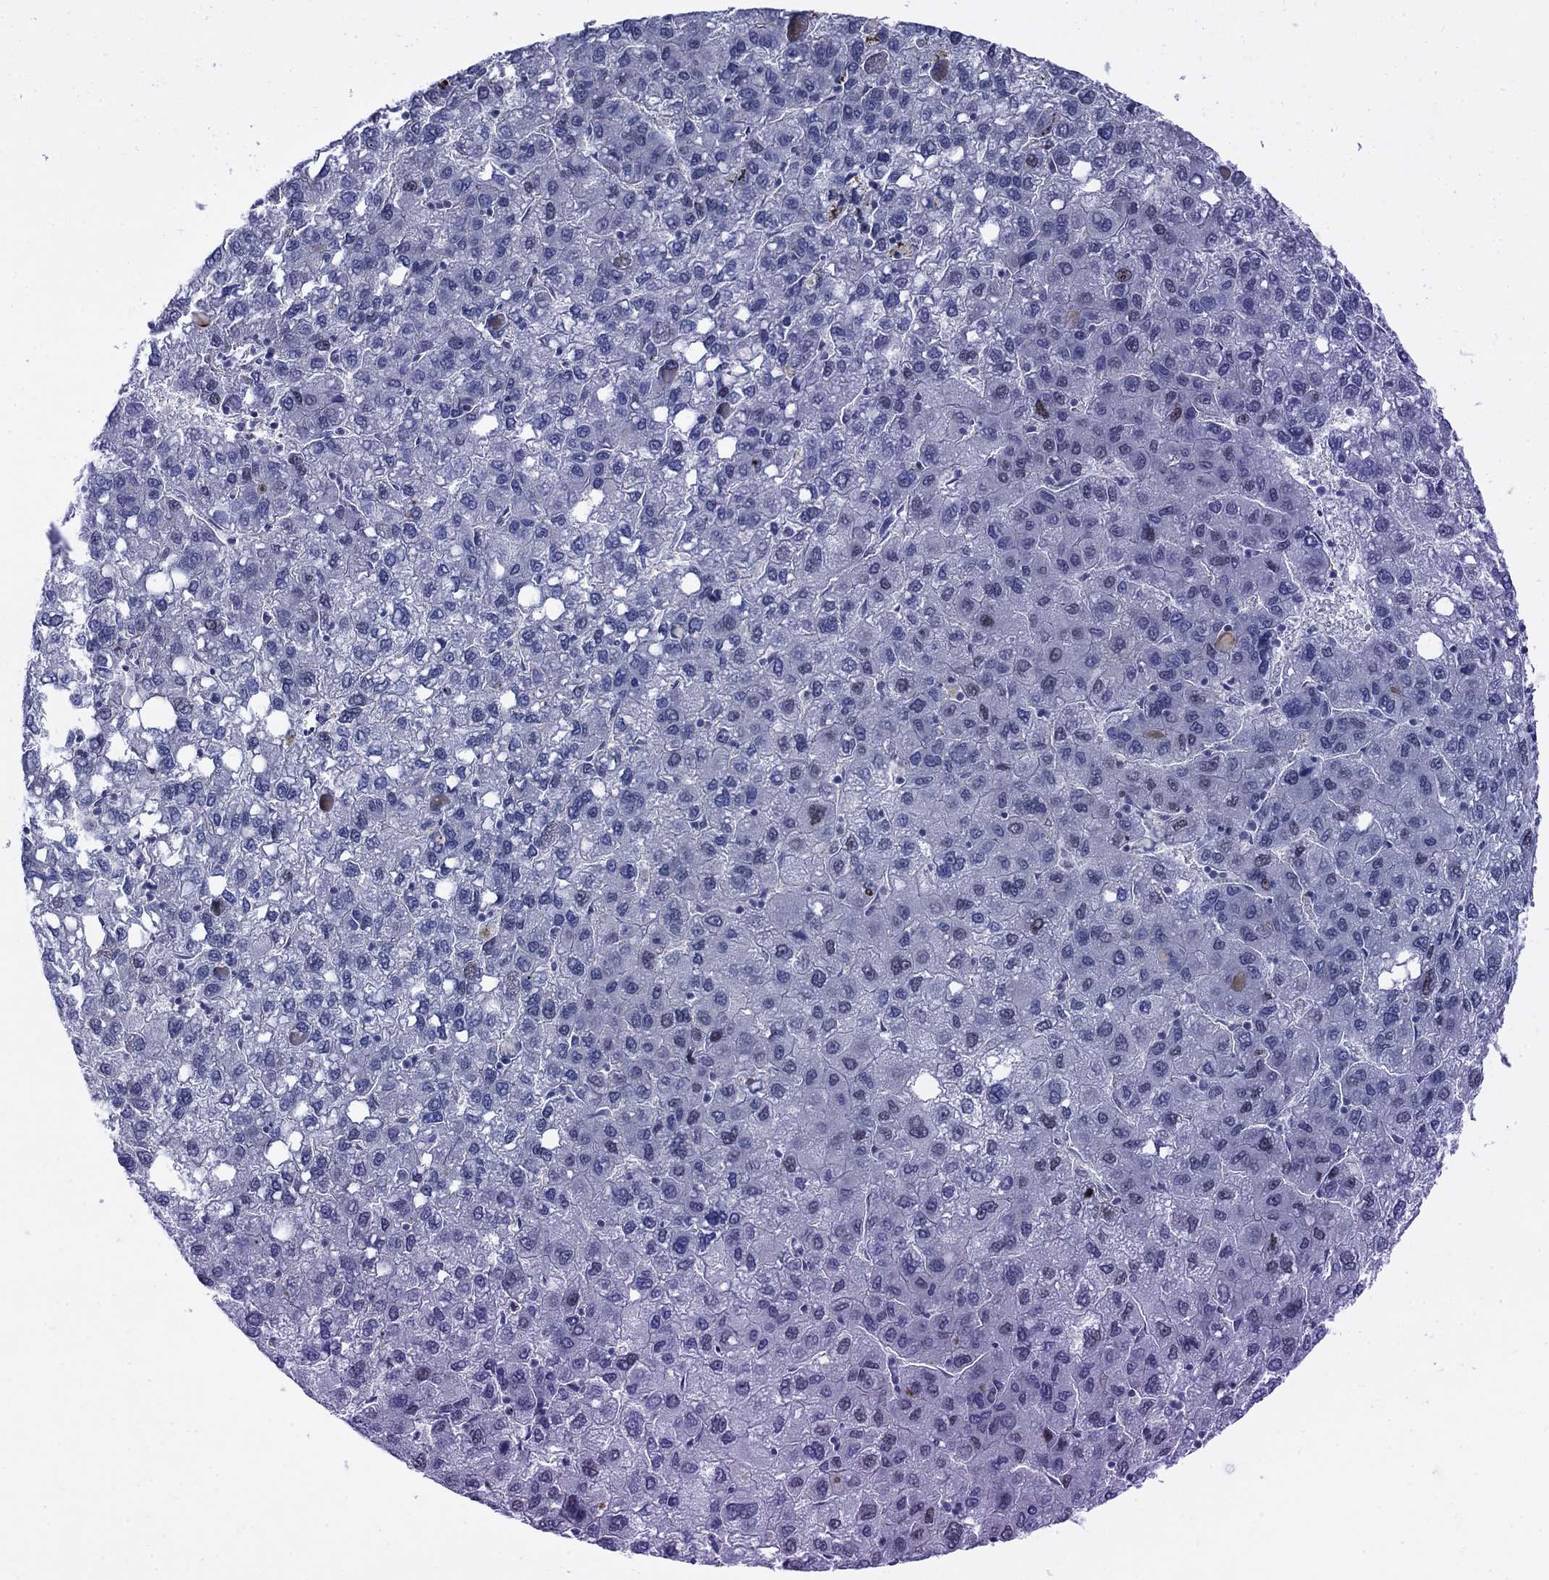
{"staining": {"intensity": "negative", "quantity": "none", "location": "none"}, "tissue": "liver cancer", "cell_type": "Tumor cells", "image_type": "cancer", "snomed": [{"axis": "morphology", "description": "Carcinoma, Hepatocellular, NOS"}, {"axis": "topography", "description": "Liver"}], "caption": "Micrograph shows no significant protein positivity in tumor cells of liver hepatocellular carcinoma.", "gene": "MYO3A", "patient": {"sex": "female", "age": 82}}